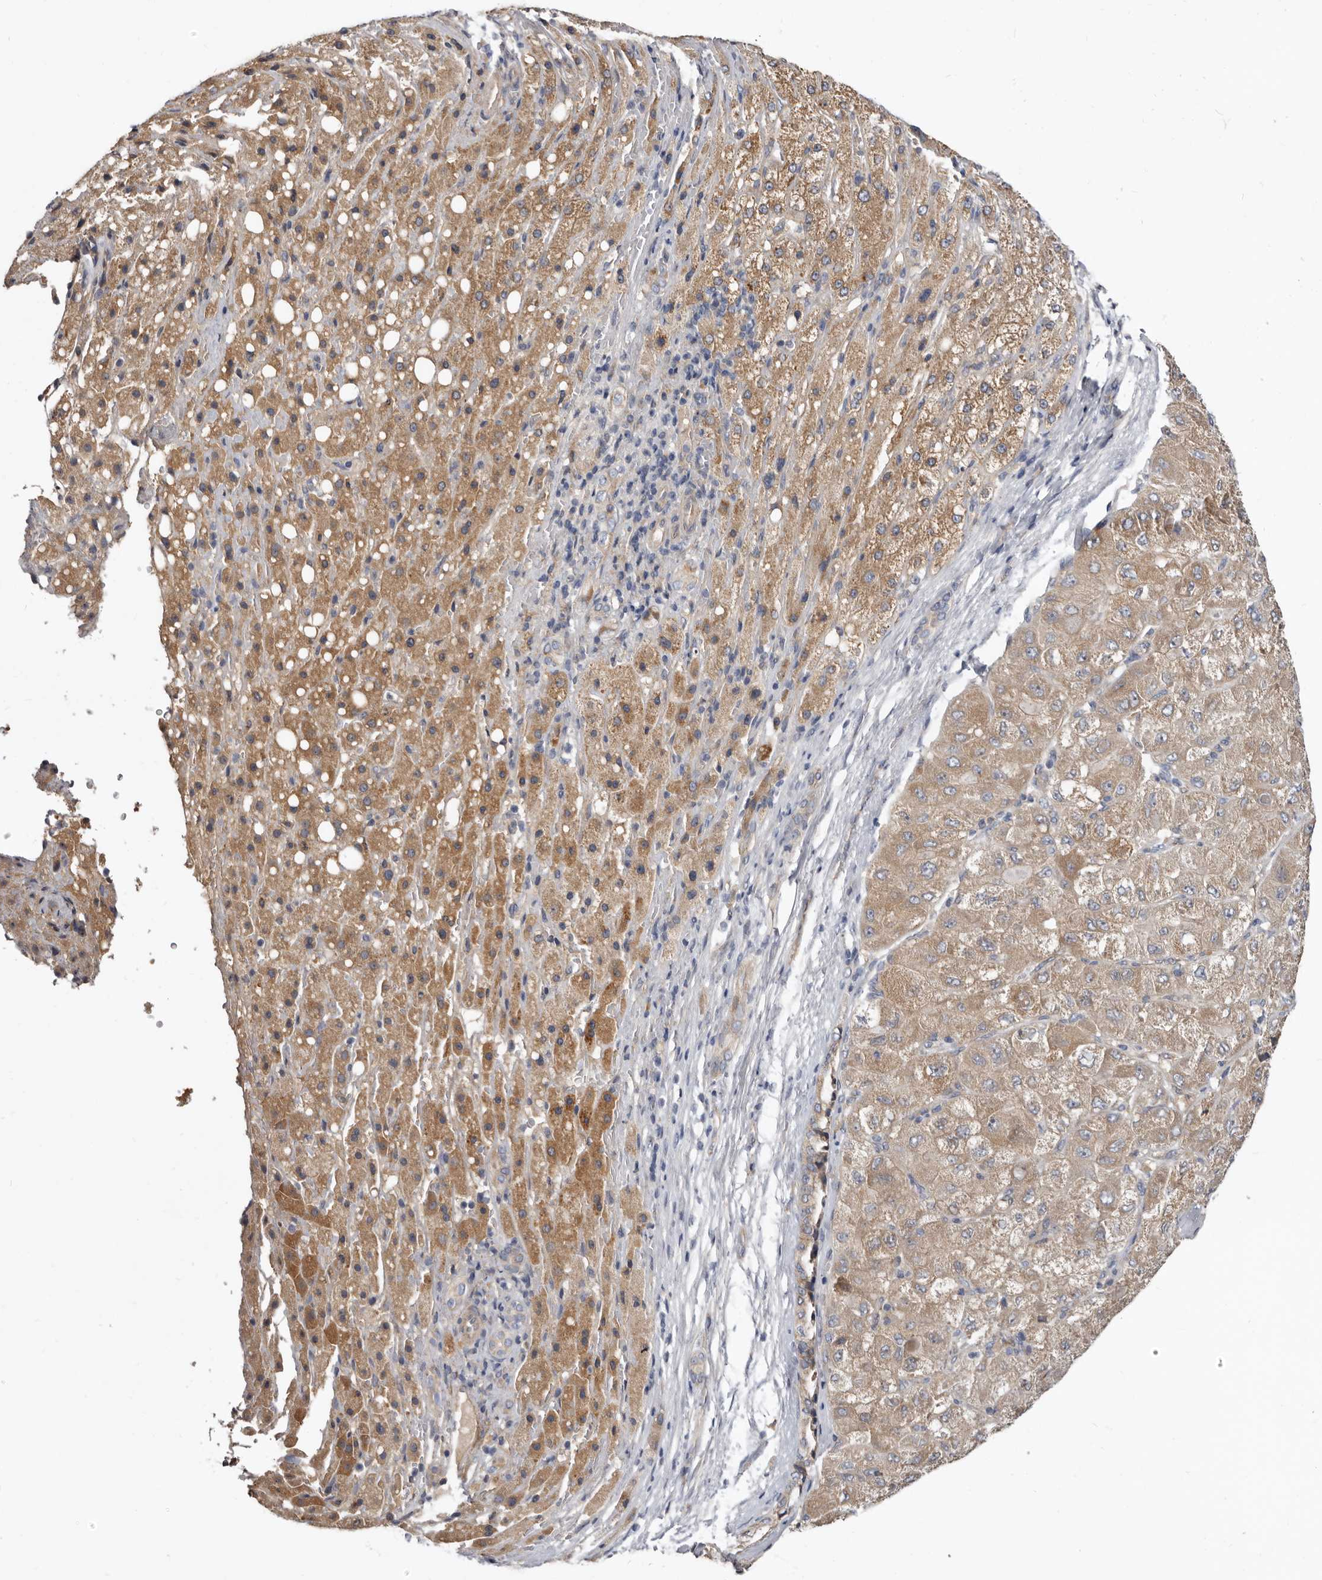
{"staining": {"intensity": "moderate", "quantity": ">75%", "location": "cytoplasmic/membranous"}, "tissue": "liver cancer", "cell_type": "Tumor cells", "image_type": "cancer", "snomed": [{"axis": "morphology", "description": "Carcinoma, Hepatocellular, NOS"}, {"axis": "topography", "description": "Liver"}], "caption": "IHC staining of liver hepatocellular carcinoma, which shows medium levels of moderate cytoplasmic/membranous positivity in about >75% of tumor cells indicating moderate cytoplasmic/membranous protein expression. The staining was performed using DAB (brown) for protein detection and nuclei were counterstained in hematoxylin (blue).", "gene": "FMO2", "patient": {"sex": "male", "age": 80}}